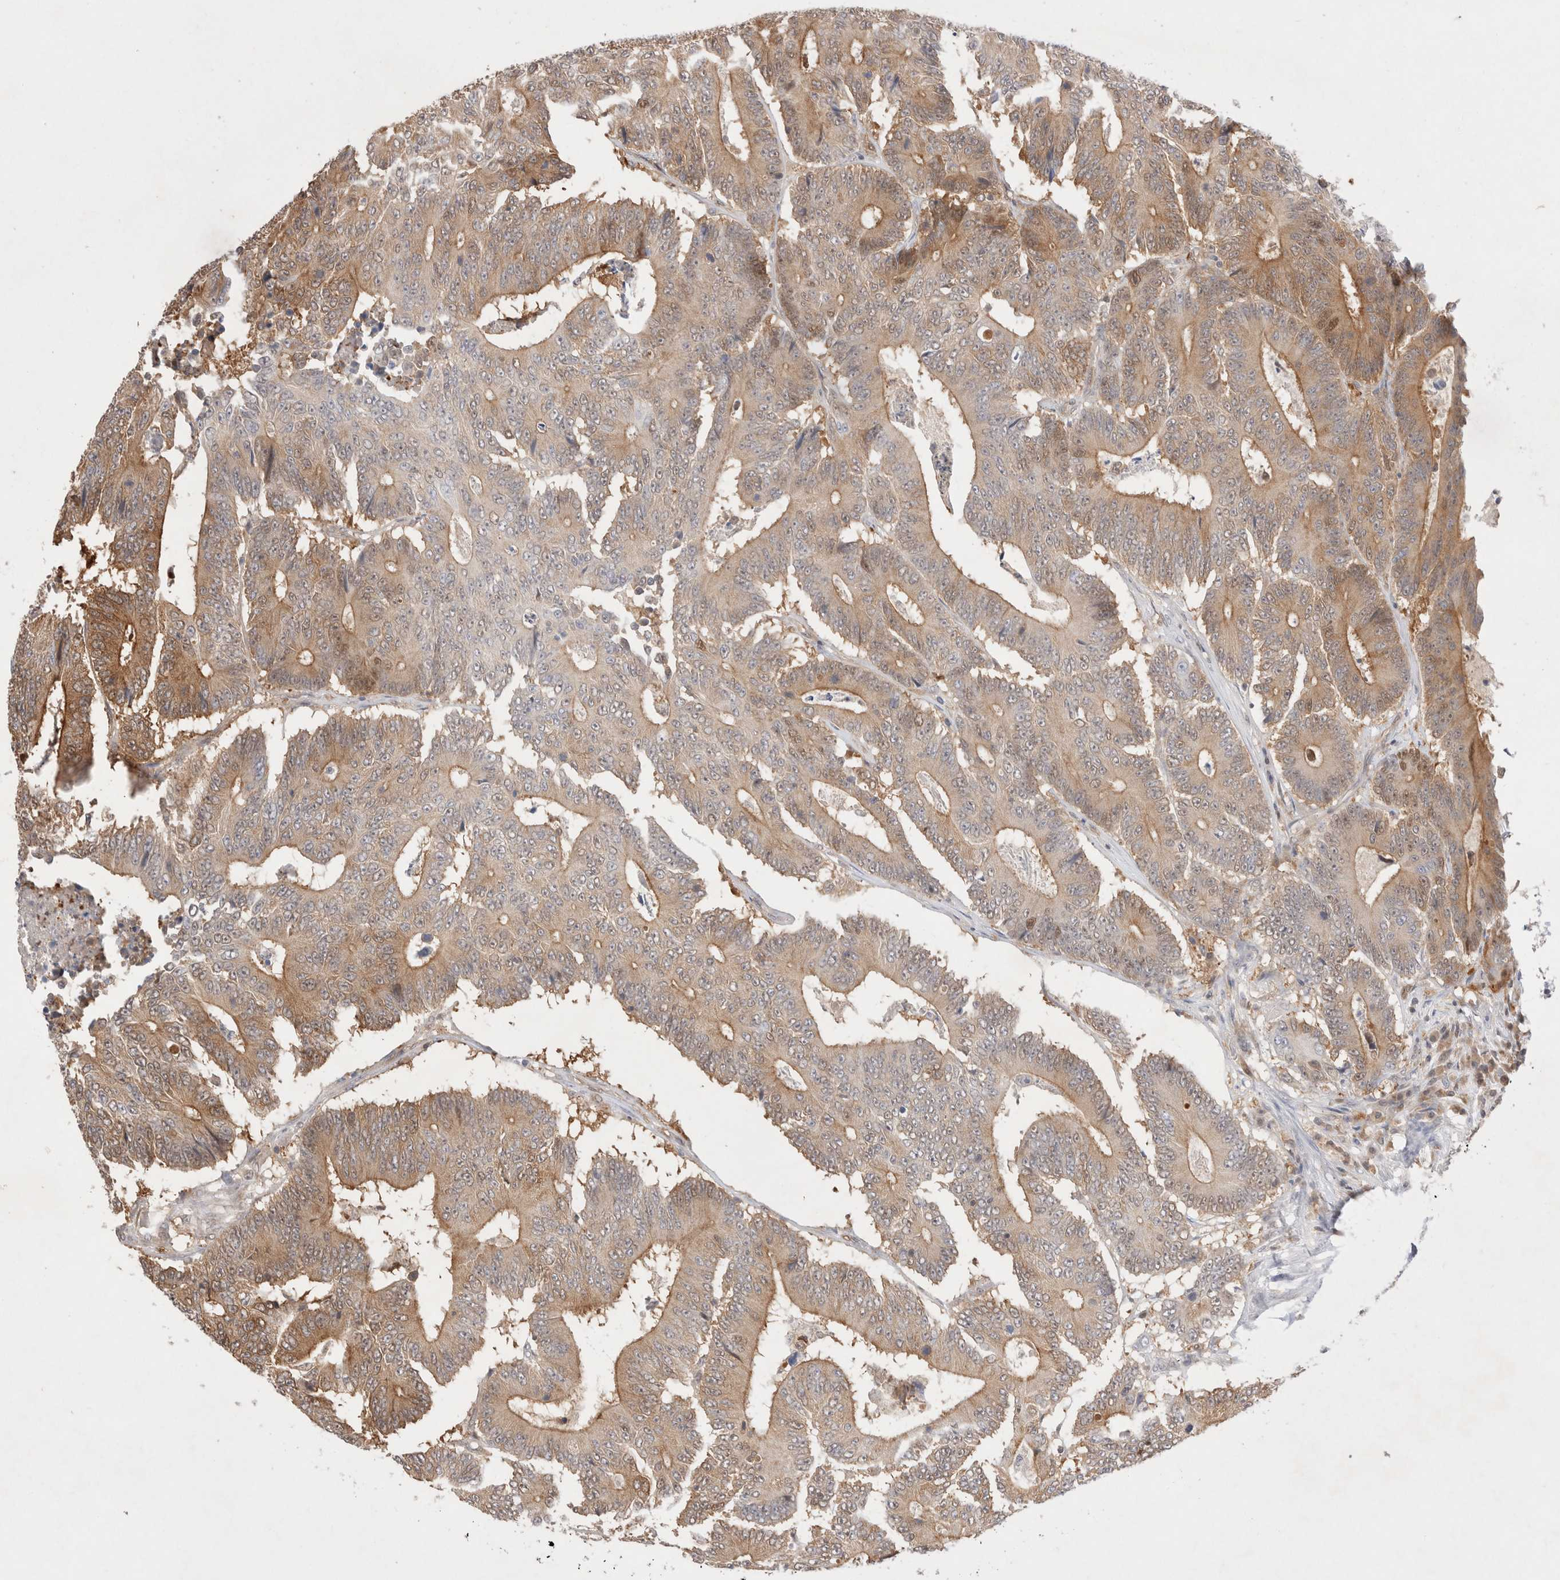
{"staining": {"intensity": "moderate", "quantity": "25%-75%", "location": "cytoplasmic/membranous"}, "tissue": "colorectal cancer", "cell_type": "Tumor cells", "image_type": "cancer", "snomed": [{"axis": "morphology", "description": "Adenocarcinoma, NOS"}, {"axis": "topography", "description": "Colon"}], "caption": "Immunohistochemistry (DAB (3,3'-diaminobenzidine)) staining of human colorectal cancer (adenocarcinoma) shows moderate cytoplasmic/membranous protein expression in about 25%-75% of tumor cells. The staining was performed using DAB, with brown indicating positive protein expression. Nuclei are stained blue with hematoxylin.", "gene": "STARD10", "patient": {"sex": "male", "age": 83}}